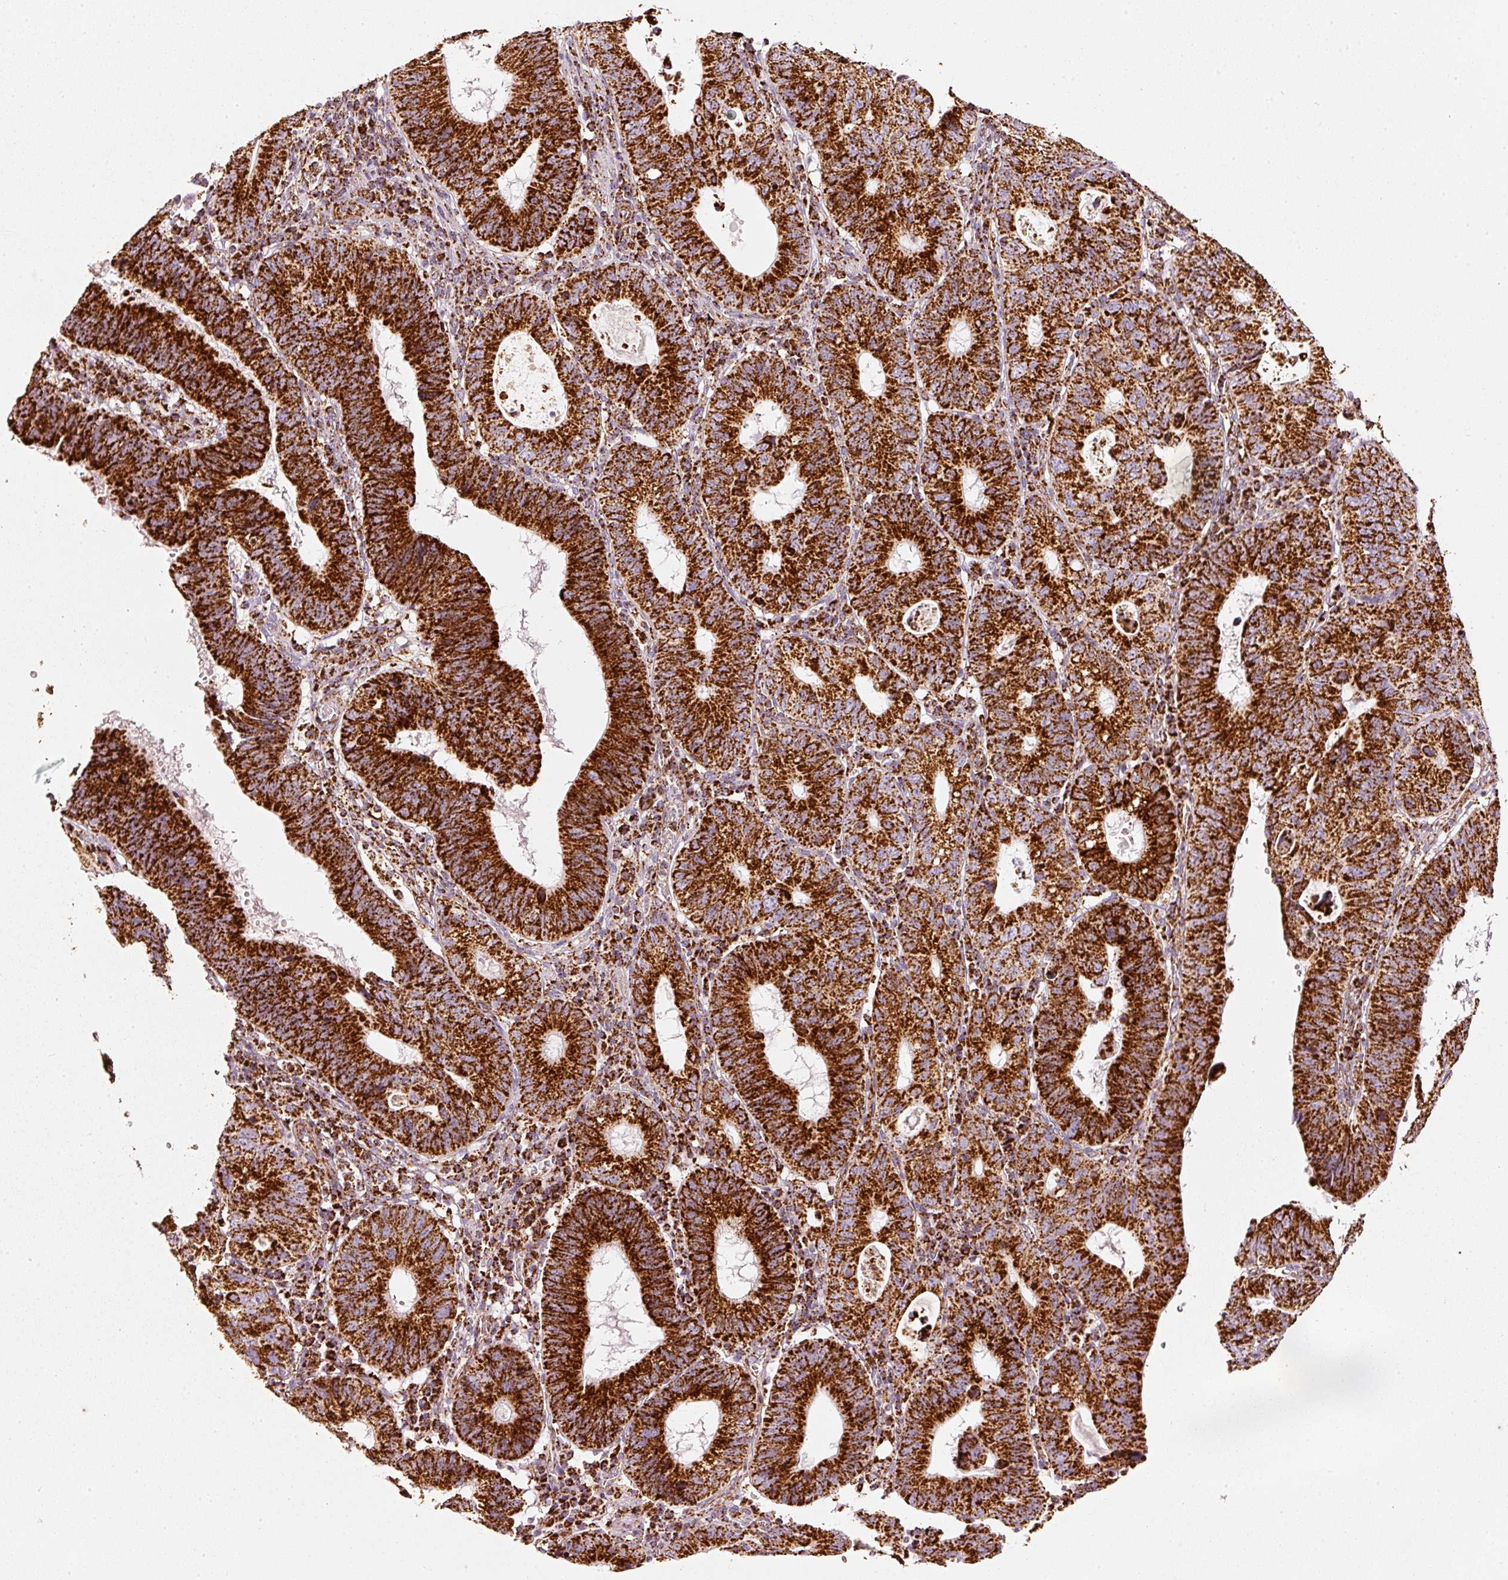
{"staining": {"intensity": "strong", "quantity": ">75%", "location": "cytoplasmic/membranous"}, "tissue": "stomach cancer", "cell_type": "Tumor cells", "image_type": "cancer", "snomed": [{"axis": "morphology", "description": "Adenocarcinoma, NOS"}, {"axis": "topography", "description": "Stomach"}], "caption": "The micrograph shows a brown stain indicating the presence of a protein in the cytoplasmic/membranous of tumor cells in stomach adenocarcinoma. (DAB (3,3'-diaminobenzidine) IHC, brown staining for protein, blue staining for nuclei).", "gene": "UQCRC1", "patient": {"sex": "male", "age": 59}}